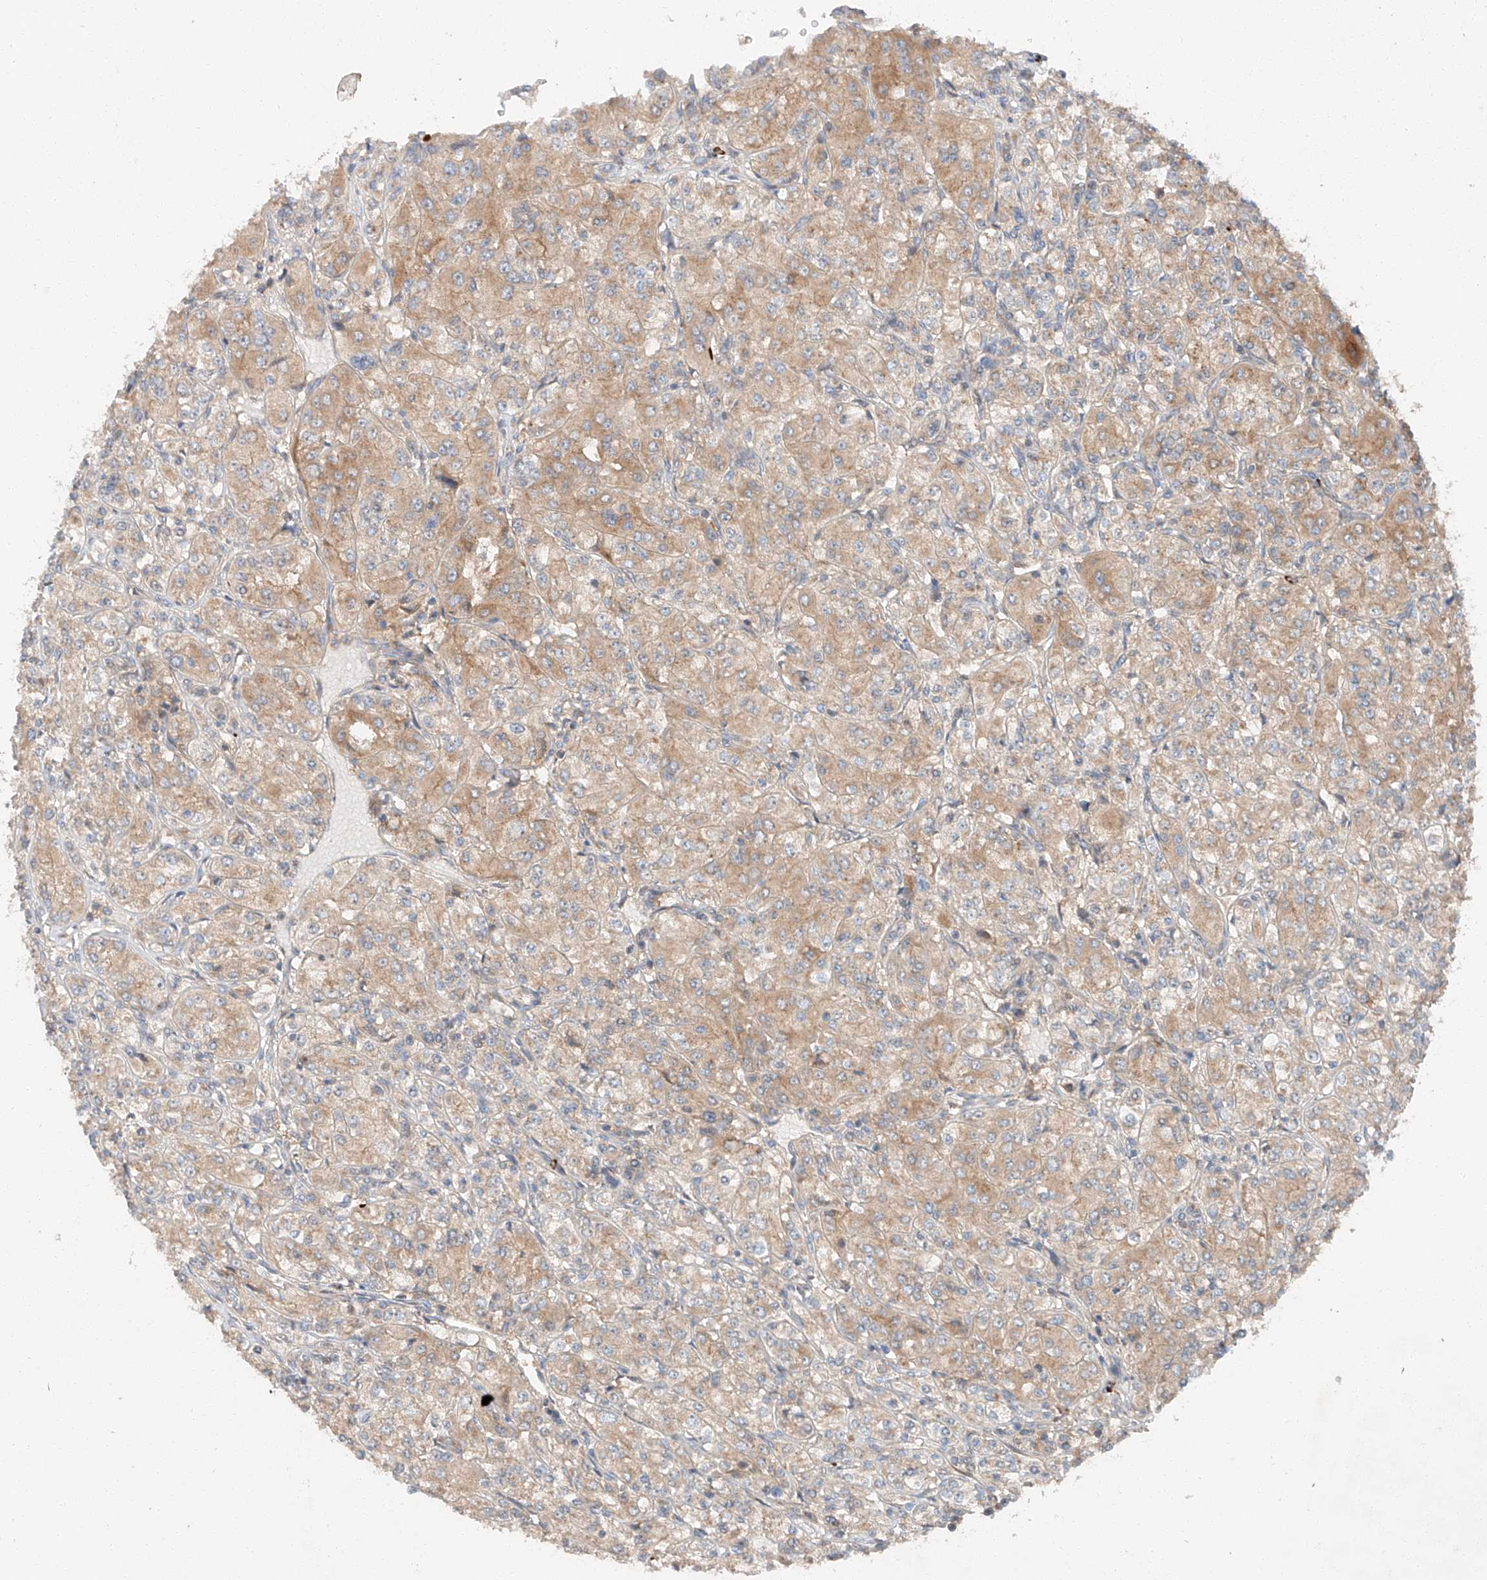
{"staining": {"intensity": "weak", "quantity": ">75%", "location": "cytoplasmic/membranous"}, "tissue": "renal cancer", "cell_type": "Tumor cells", "image_type": "cancer", "snomed": [{"axis": "morphology", "description": "Adenocarcinoma, NOS"}, {"axis": "topography", "description": "Kidney"}], "caption": "A high-resolution histopathology image shows immunohistochemistry (IHC) staining of renal adenocarcinoma, which shows weak cytoplasmic/membranous positivity in approximately >75% of tumor cells.", "gene": "XPNPEP1", "patient": {"sex": "male", "age": 77}}